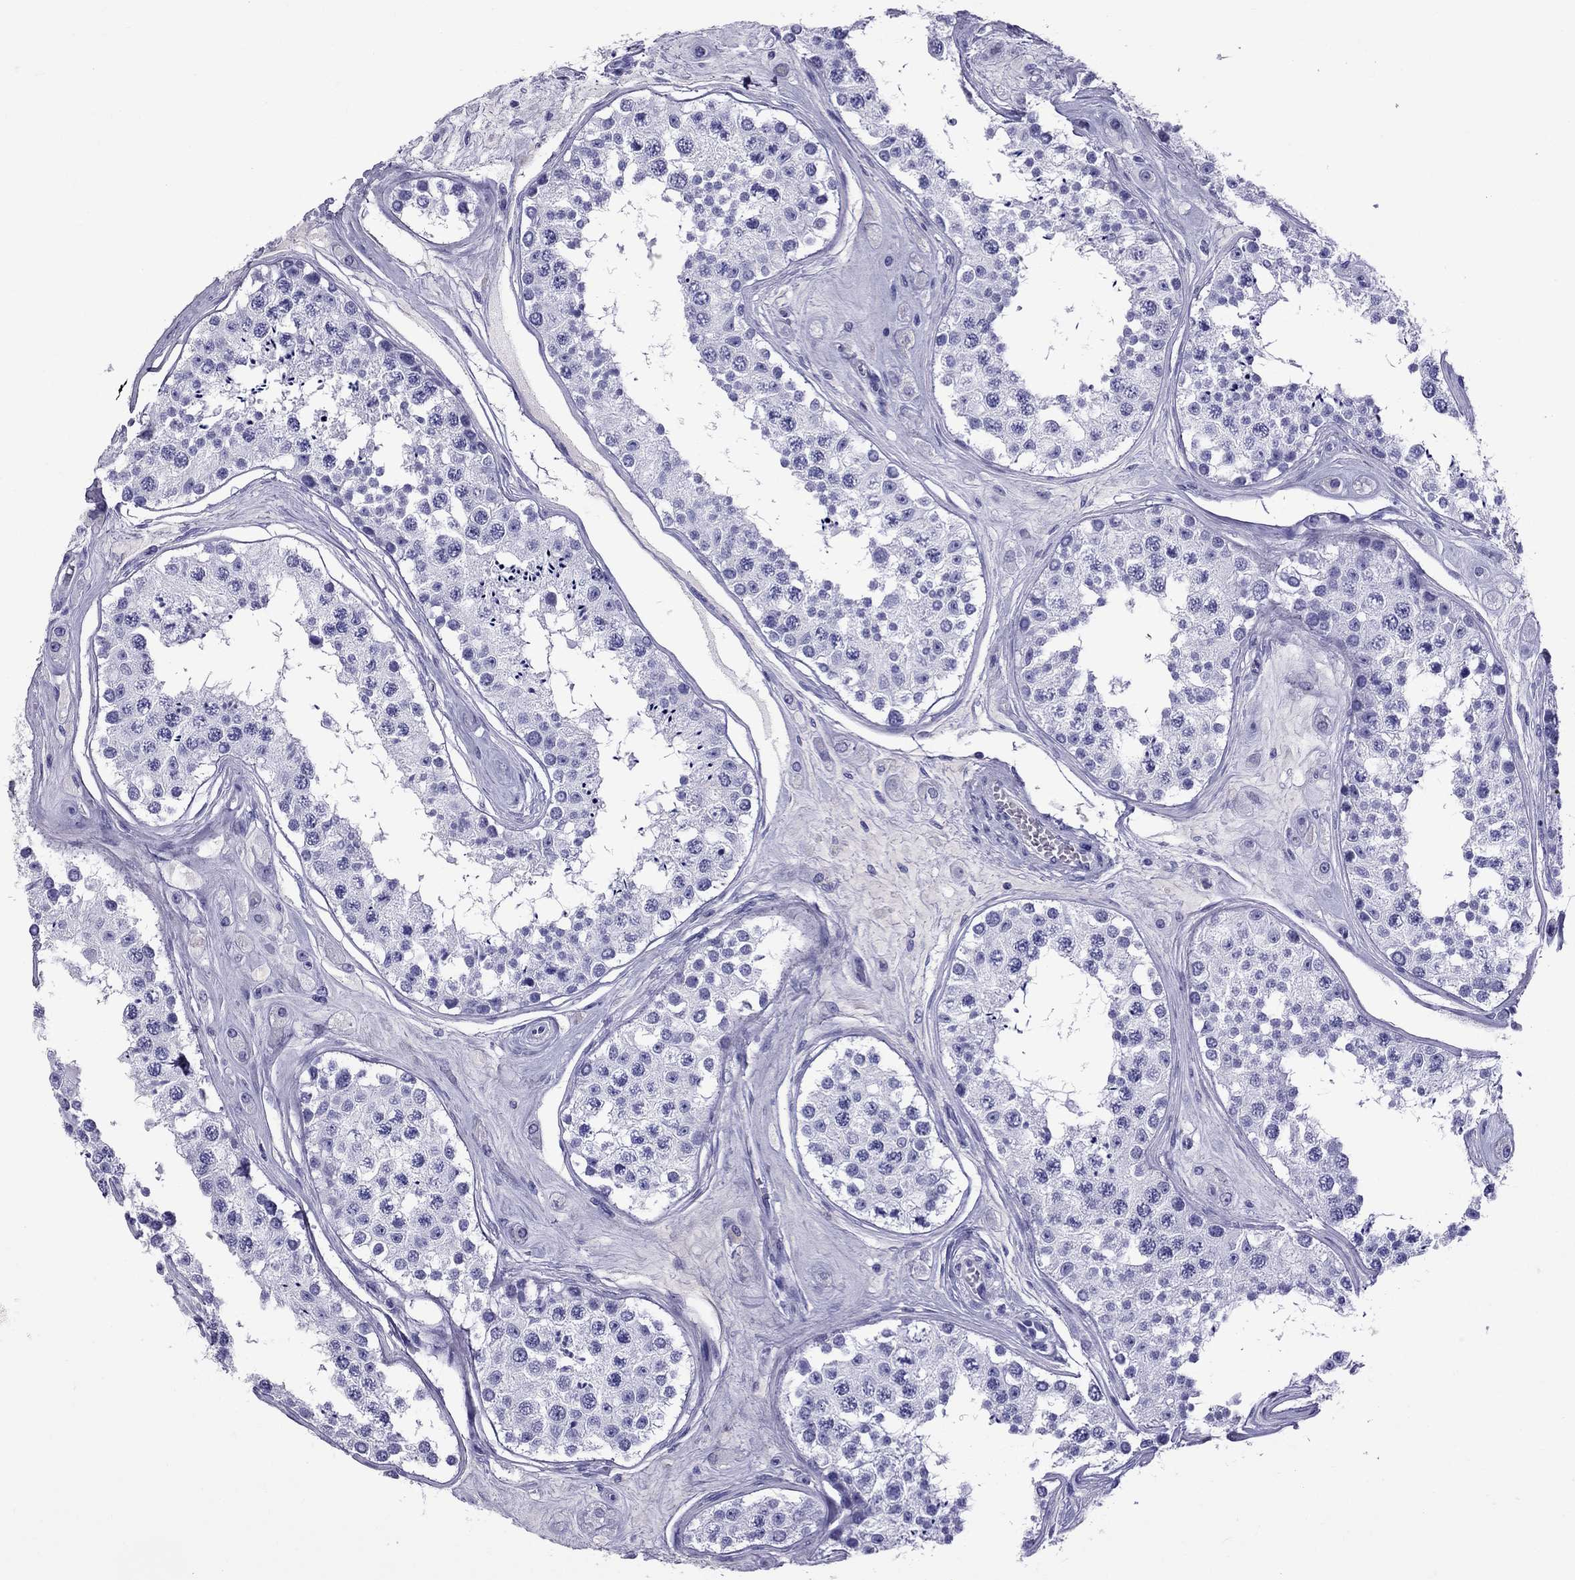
{"staining": {"intensity": "negative", "quantity": "none", "location": "none"}, "tissue": "testis", "cell_type": "Cells in seminiferous ducts", "image_type": "normal", "snomed": [{"axis": "morphology", "description": "Normal tissue, NOS"}, {"axis": "topography", "description": "Testis"}], "caption": "Testis was stained to show a protein in brown. There is no significant staining in cells in seminiferous ducts. The staining was performed using DAB to visualize the protein expression in brown, while the nuclei were stained in blue with hematoxylin (Magnification: 20x).", "gene": "SCART1", "patient": {"sex": "male", "age": 25}}